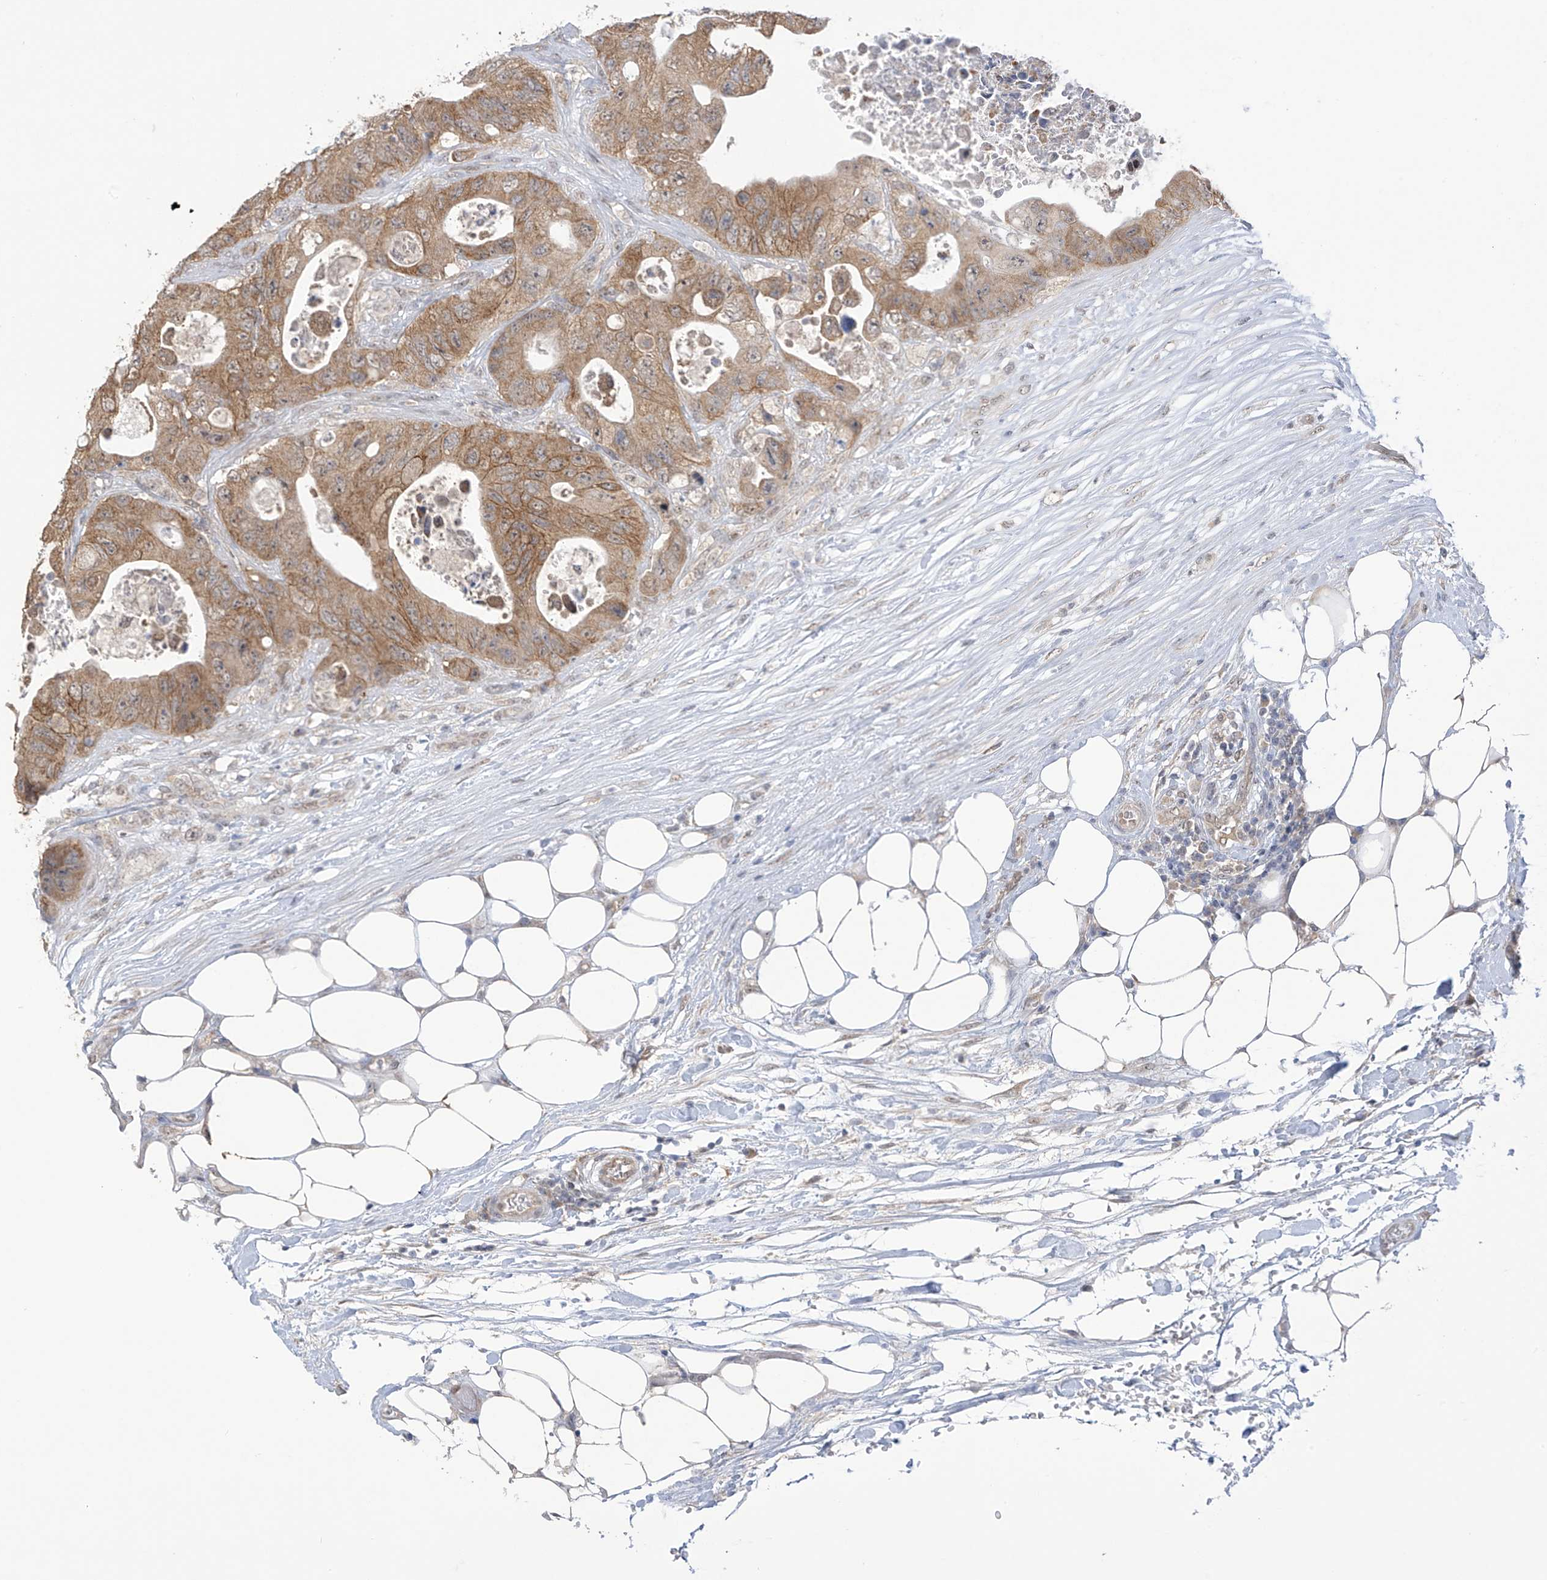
{"staining": {"intensity": "moderate", "quantity": ">75%", "location": "cytoplasmic/membranous"}, "tissue": "colorectal cancer", "cell_type": "Tumor cells", "image_type": "cancer", "snomed": [{"axis": "morphology", "description": "Adenocarcinoma, NOS"}, {"axis": "topography", "description": "Colon"}], "caption": "Protein staining of colorectal cancer (adenocarcinoma) tissue shows moderate cytoplasmic/membranous positivity in about >75% of tumor cells.", "gene": "KIAA1522", "patient": {"sex": "female", "age": 46}}